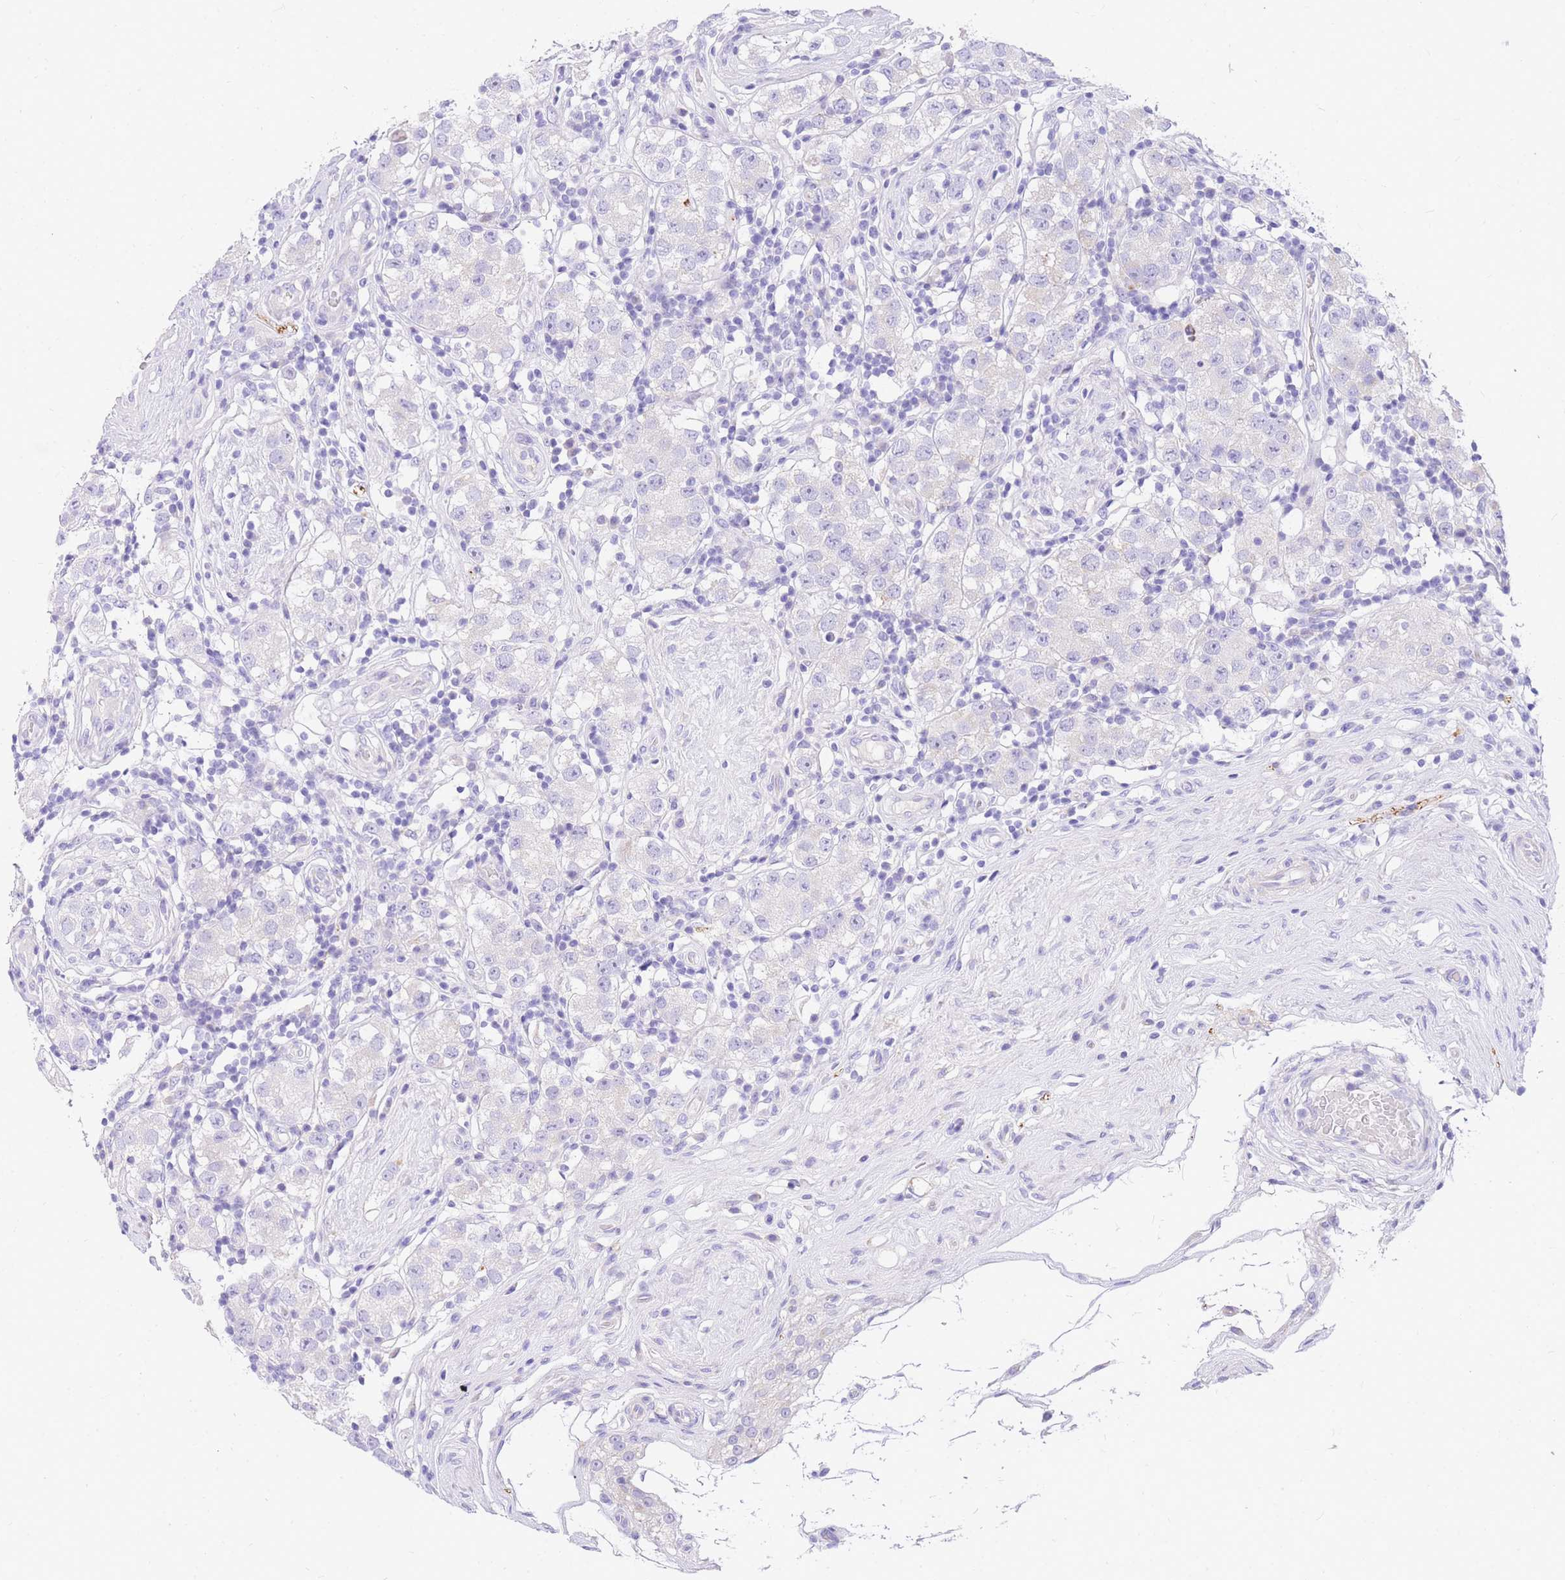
{"staining": {"intensity": "negative", "quantity": "none", "location": "none"}, "tissue": "testis cancer", "cell_type": "Tumor cells", "image_type": "cancer", "snomed": [{"axis": "morphology", "description": "Seminoma, NOS"}, {"axis": "topography", "description": "Testis"}], "caption": "Immunohistochemical staining of seminoma (testis) reveals no significant positivity in tumor cells.", "gene": "UPK1A", "patient": {"sex": "male", "age": 34}}